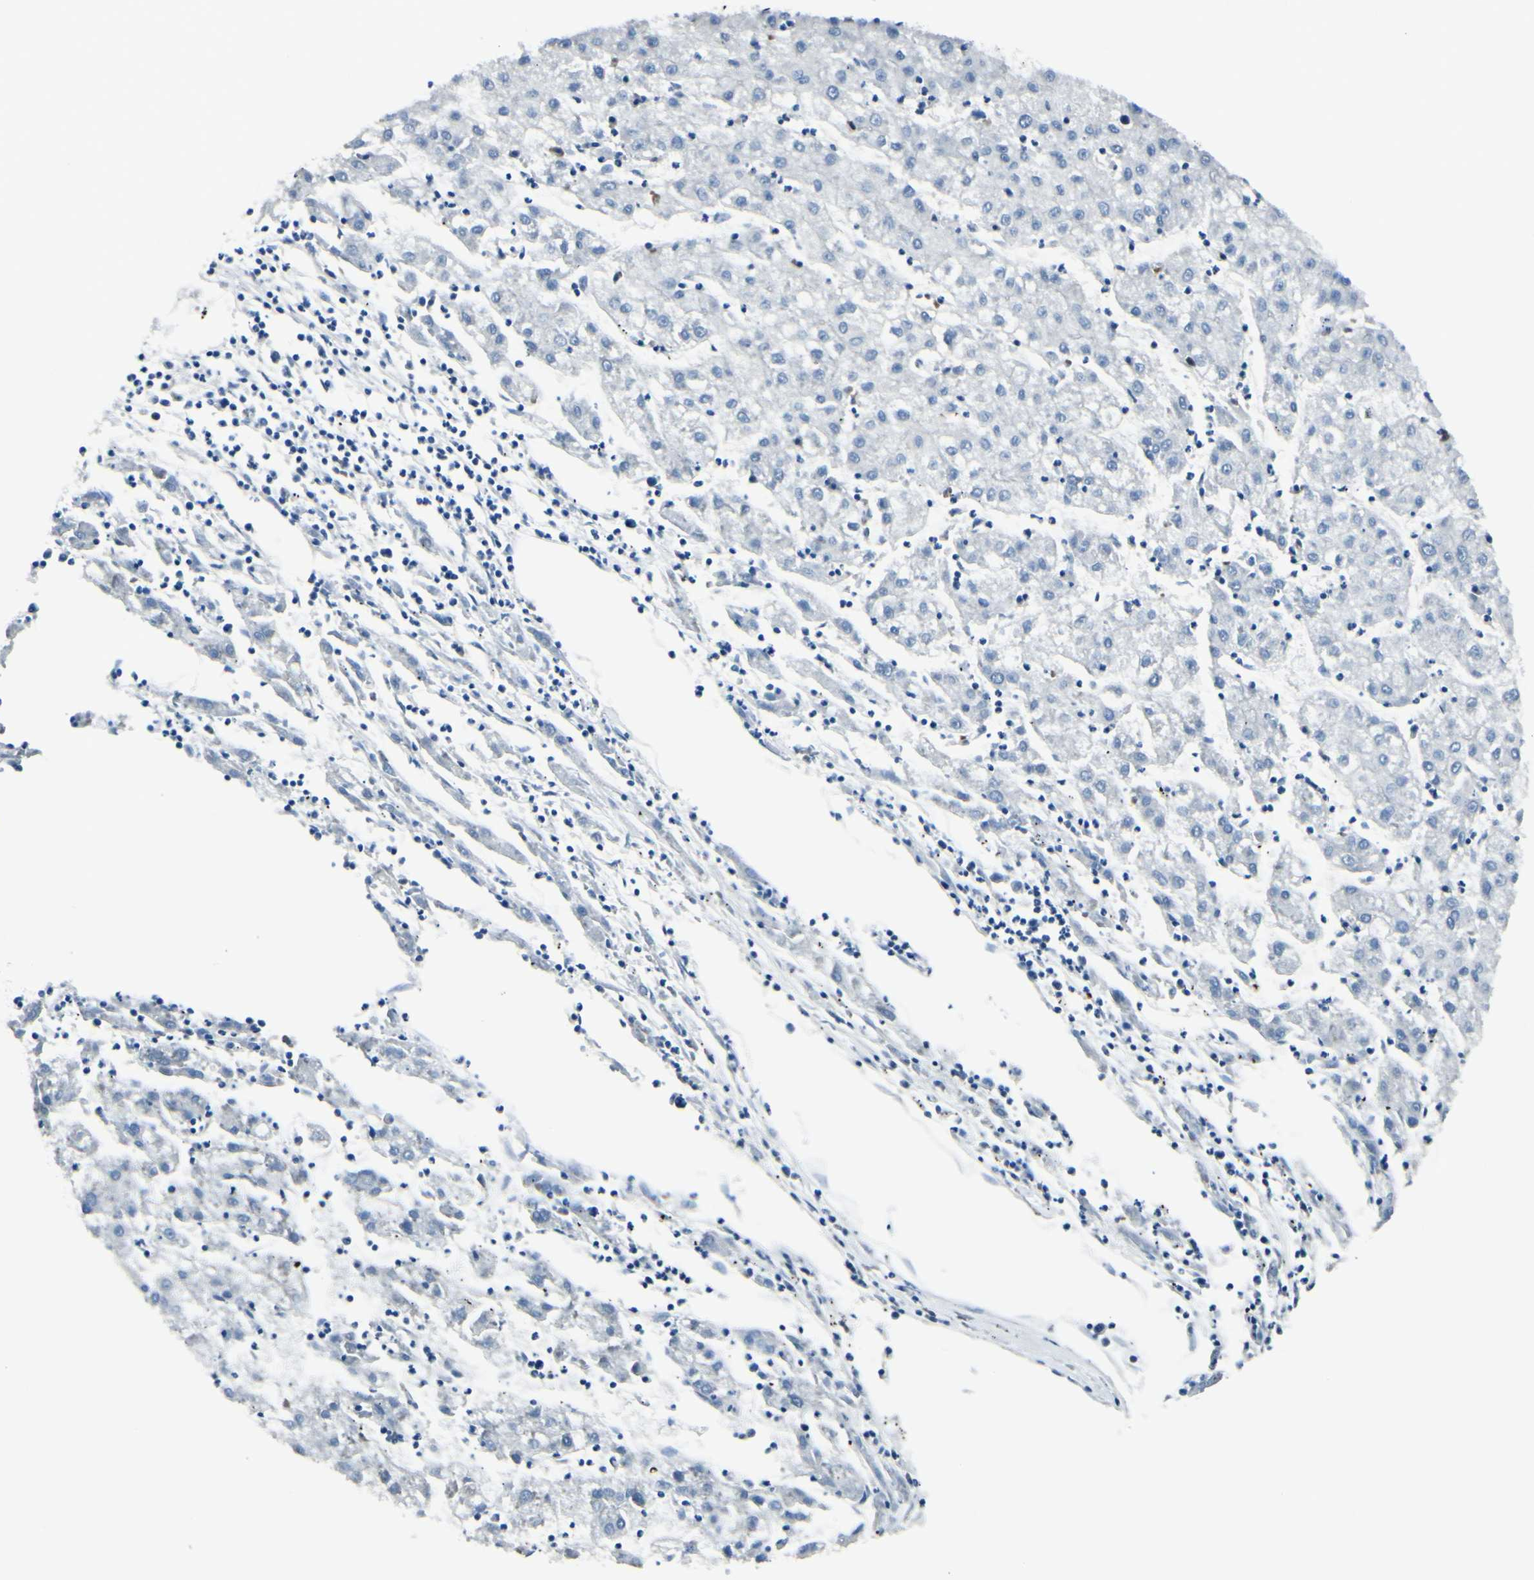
{"staining": {"intensity": "negative", "quantity": "none", "location": "none"}, "tissue": "liver cancer", "cell_type": "Tumor cells", "image_type": "cancer", "snomed": [{"axis": "morphology", "description": "Carcinoma, Hepatocellular, NOS"}, {"axis": "topography", "description": "Liver"}], "caption": "Immunohistochemistry micrograph of neoplastic tissue: human liver hepatocellular carcinoma stained with DAB (3,3'-diaminobenzidine) exhibits no significant protein expression in tumor cells.", "gene": "SELENOS", "patient": {"sex": "male", "age": 72}}